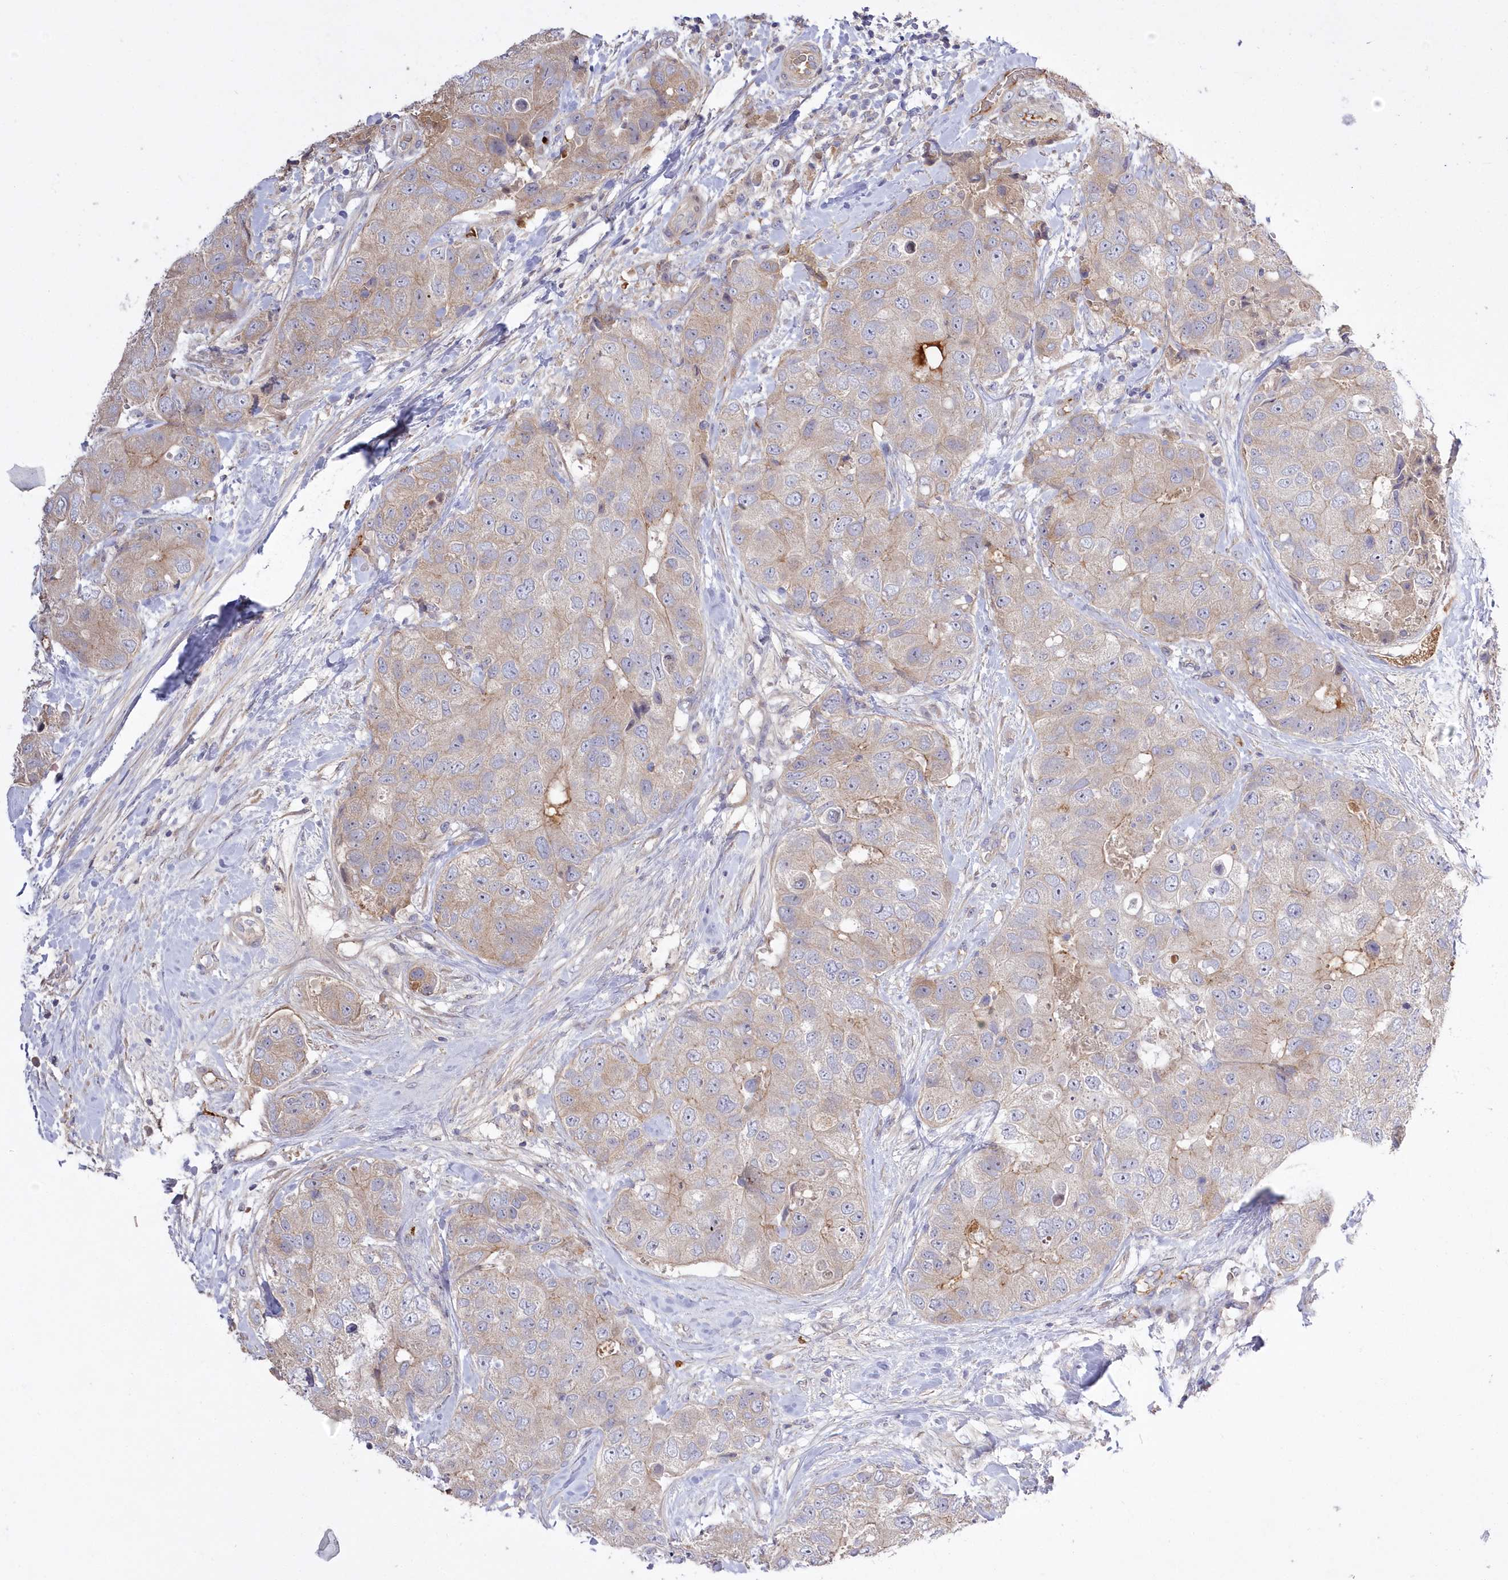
{"staining": {"intensity": "moderate", "quantity": "<25%", "location": "cytoplasmic/membranous"}, "tissue": "breast cancer", "cell_type": "Tumor cells", "image_type": "cancer", "snomed": [{"axis": "morphology", "description": "Duct carcinoma"}, {"axis": "topography", "description": "Breast"}], "caption": "This is a histology image of immunohistochemistry staining of breast cancer, which shows moderate staining in the cytoplasmic/membranous of tumor cells.", "gene": "WBP1L", "patient": {"sex": "female", "age": 62}}